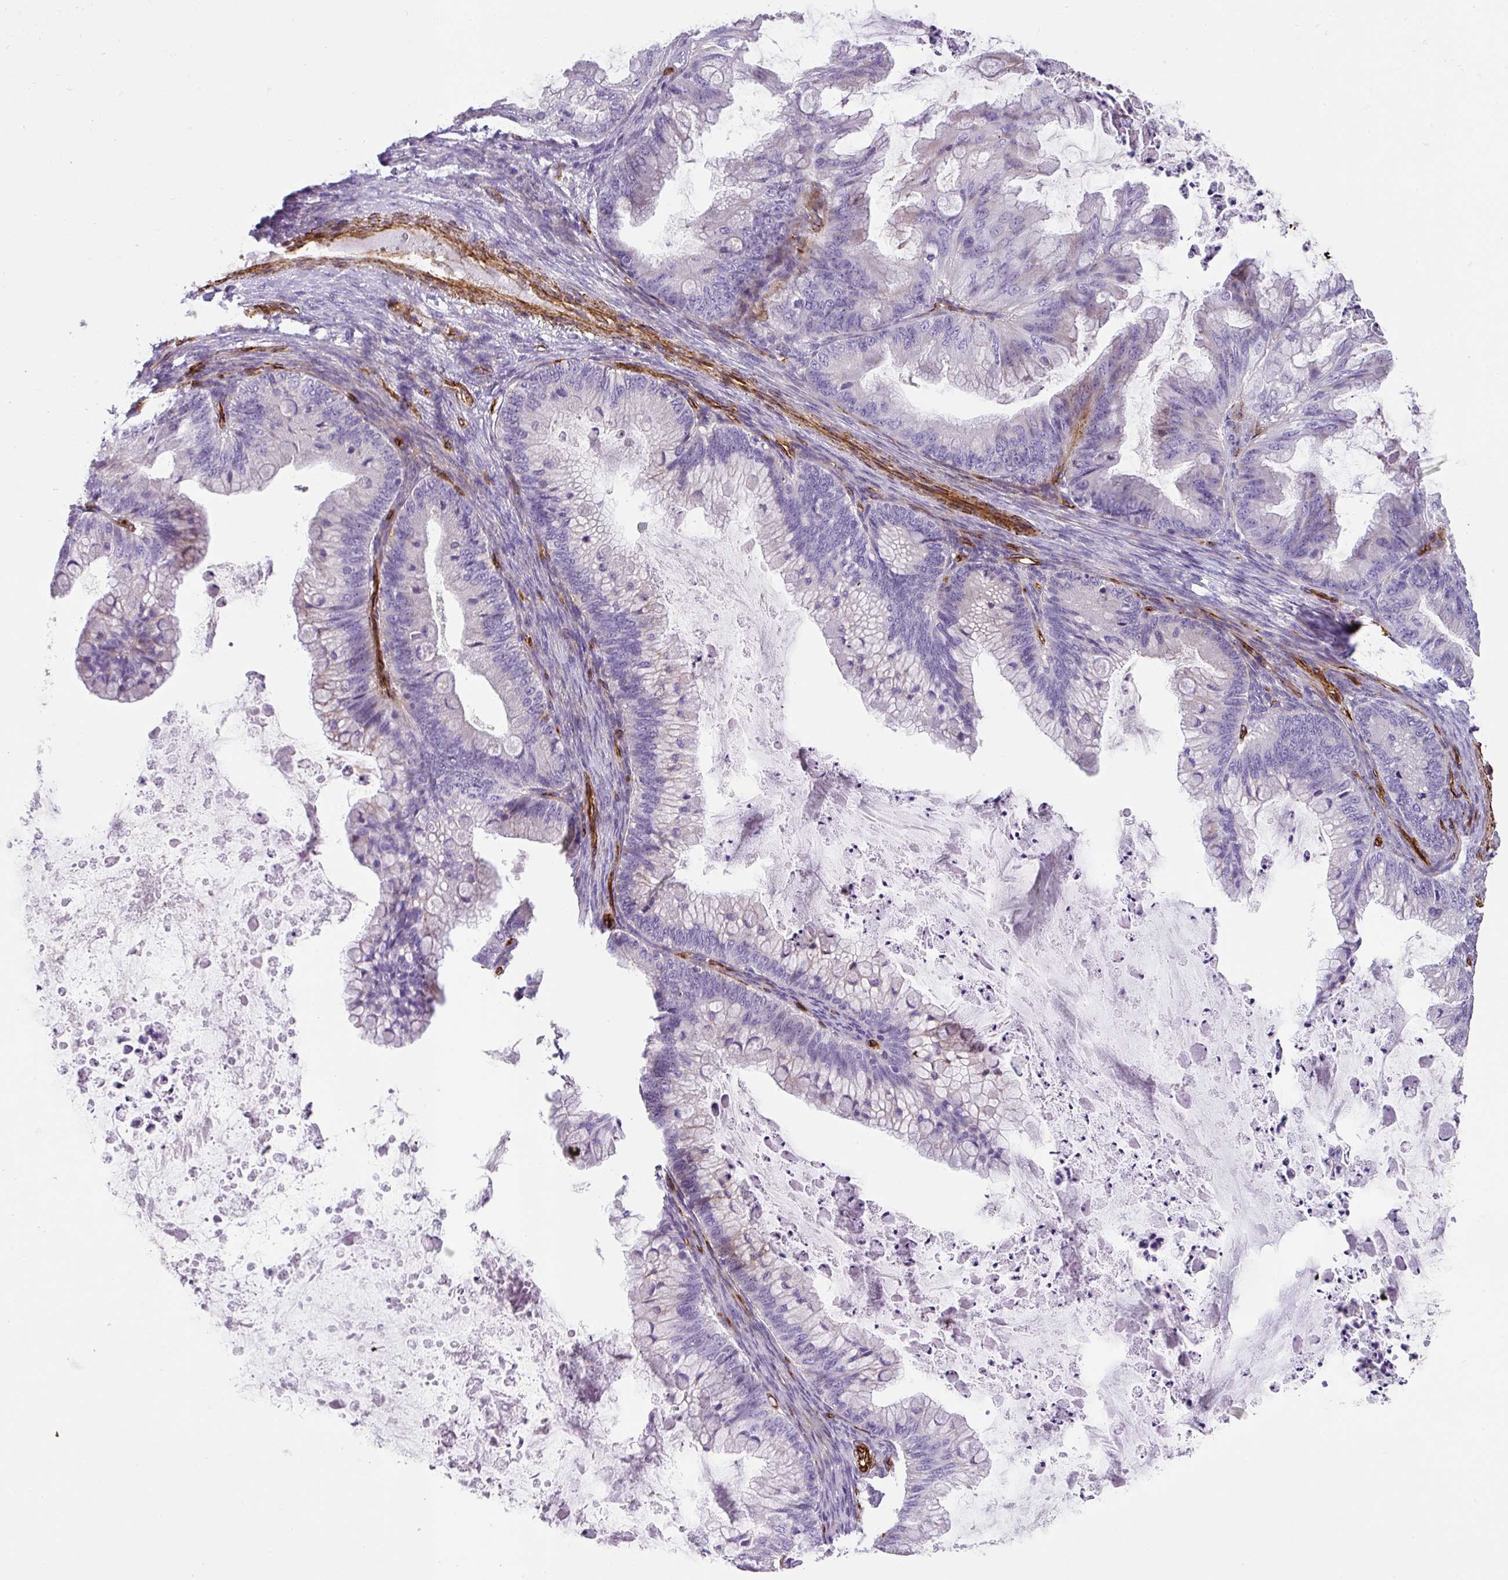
{"staining": {"intensity": "weak", "quantity": "<25%", "location": "cytoplasmic/membranous"}, "tissue": "ovarian cancer", "cell_type": "Tumor cells", "image_type": "cancer", "snomed": [{"axis": "morphology", "description": "Cystadenocarcinoma, mucinous, NOS"}, {"axis": "topography", "description": "Ovary"}], "caption": "Immunohistochemical staining of ovarian mucinous cystadenocarcinoma displays no significant staining in tumor cells.", "gene": "SLC25A17", "patient": {"sex": "female", "age": 35}}